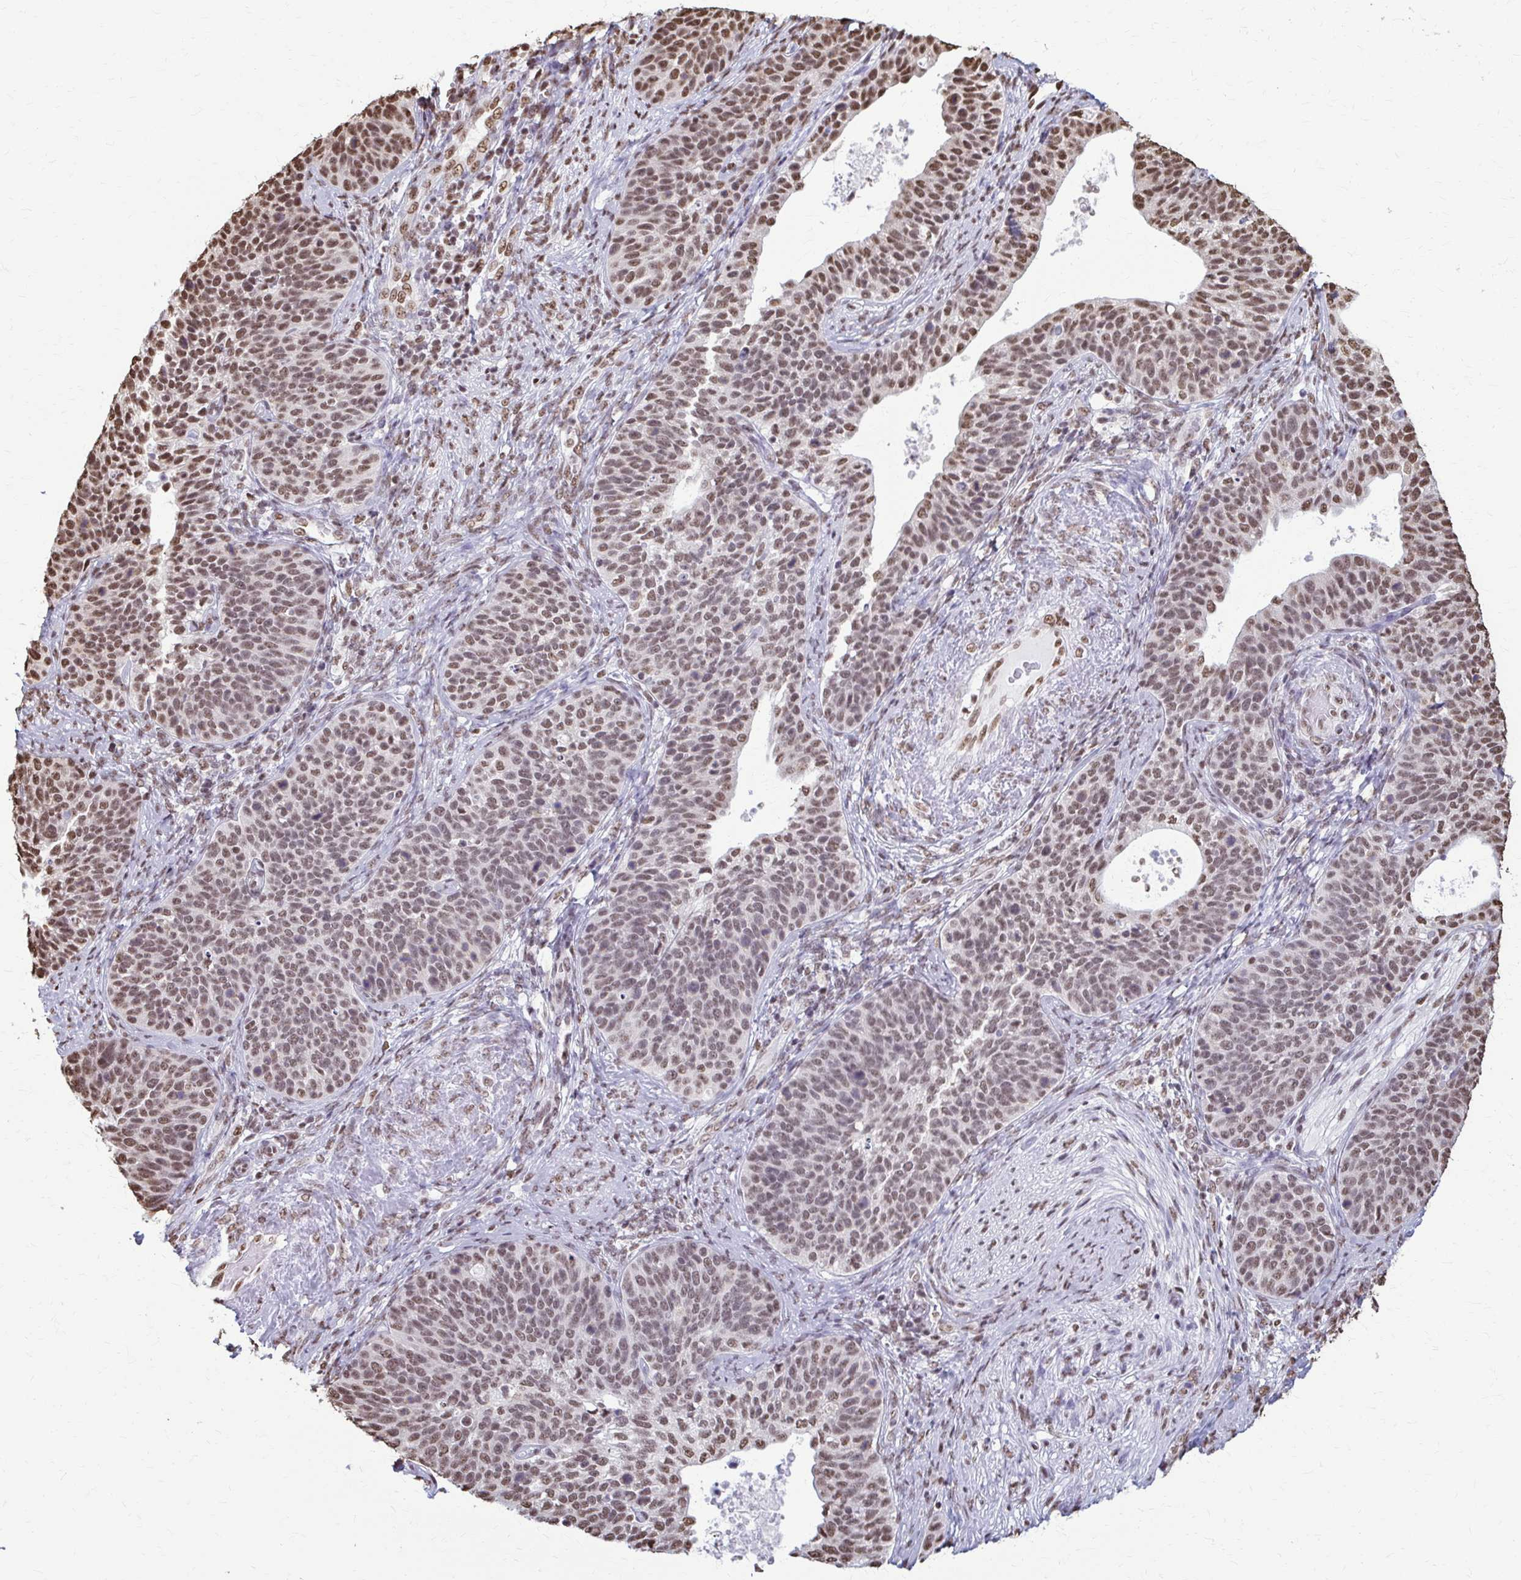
{"staining": {"intensity": "moderate", "quantity": ">75%", "location": "nuclear"}, "tissue": "cervical cancer", "cell_type": "Tumor cells", "image_type": "cancer", "snomed": [{"axis": "morphology", "description": "Squamous cell carcinoma, NOS"}, {"axis": "topography", "description": "Cervix"}], "caption": "High-power microscopy captured an immunohistochemistry (IHC) histopathology image of cervical squamous cell carcinoma, revealing moderate nuclear expression in approximately >75% of tumor cells.", "gene": "SNRPA", "patient": {"sex": "female", "age": 69}}